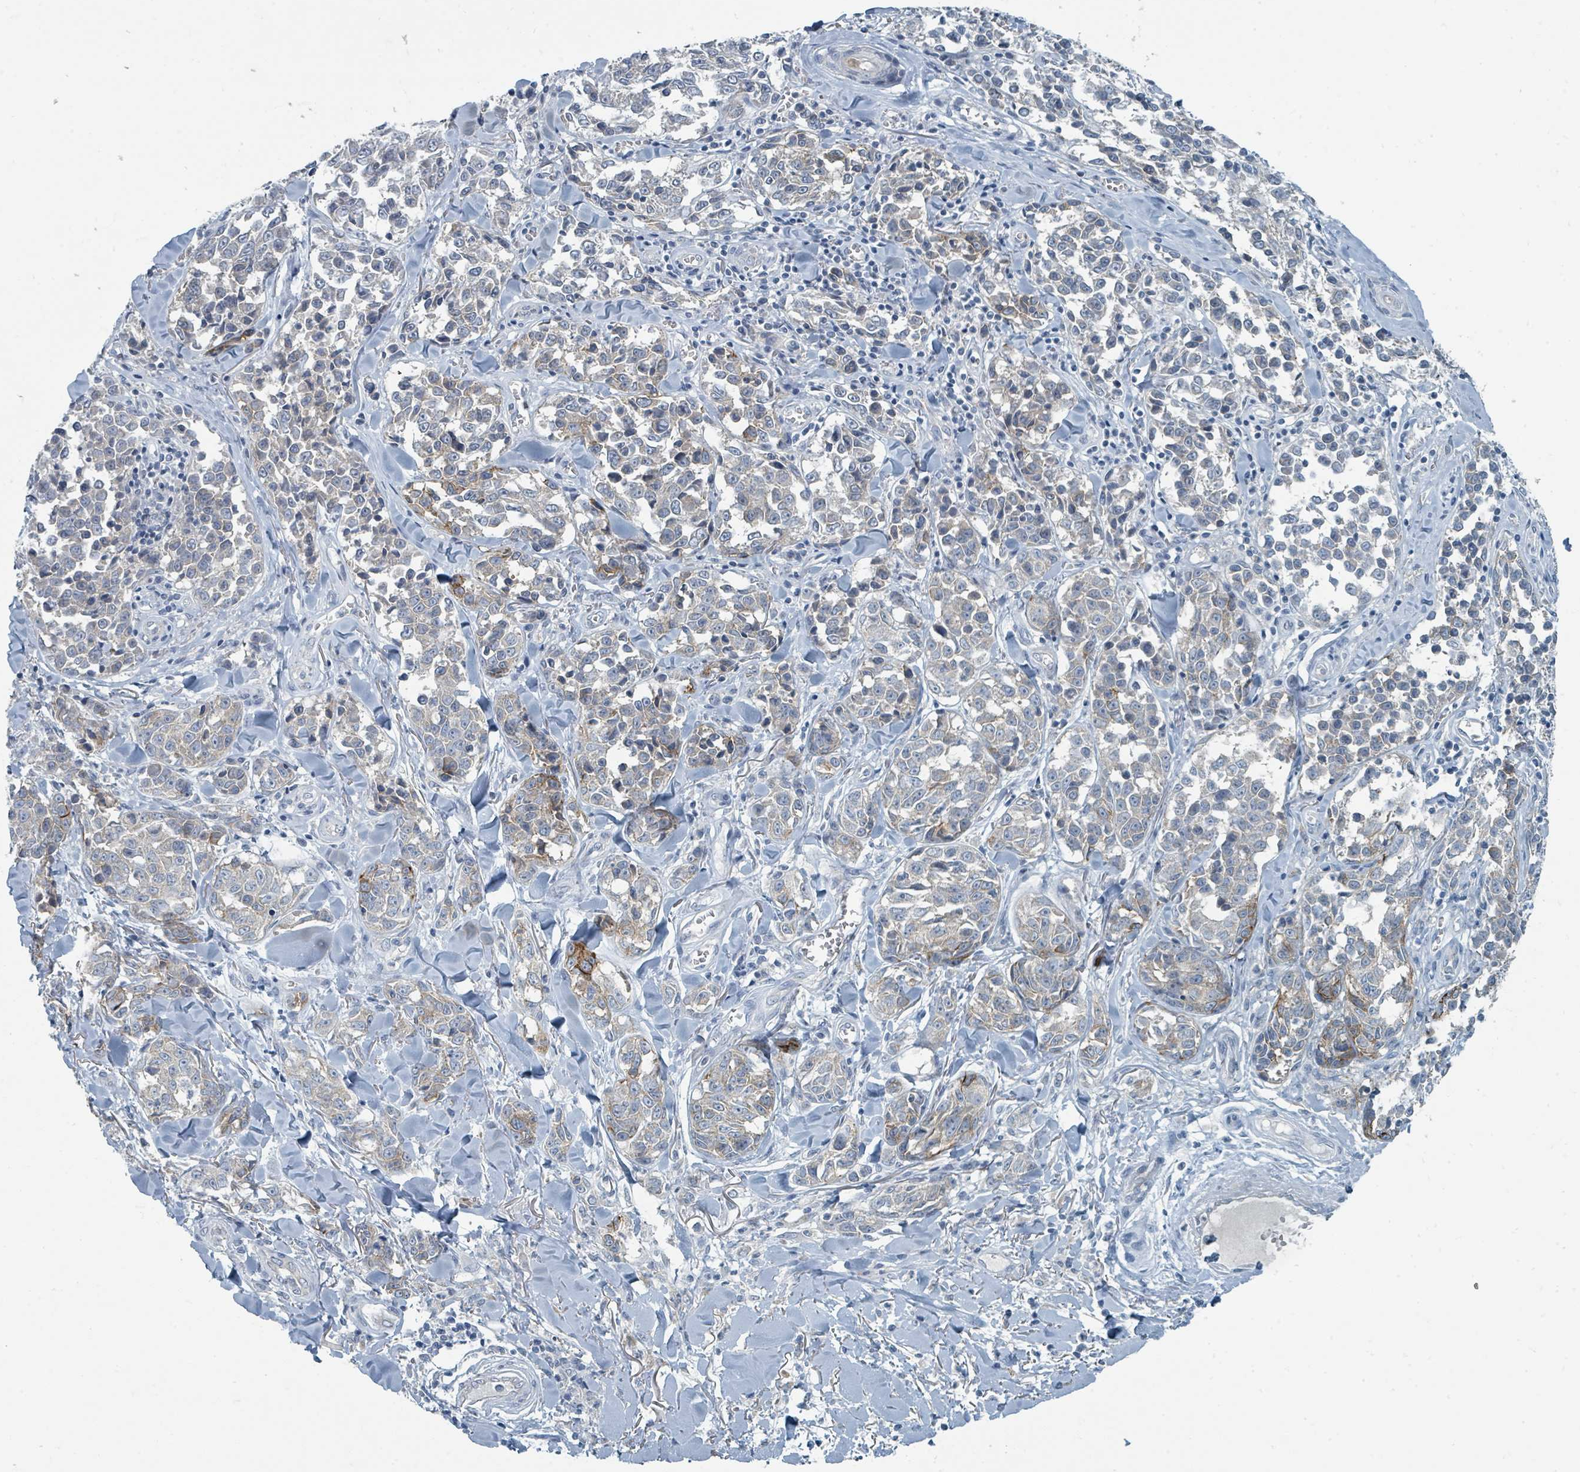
{"staining": {"intensity": "moderate", "quantity": "<25%", "location": "cytoplasmic/membranous"}, "tissue": "melanoma", "cell_type": "Tumor cells", "image_type": "cancer", "snomed": [{"axis": "morphology", "description": "Malignant melanoma, NOS"}, {"axis": "topography", "description": "Skin"}], "caption": "A low amount of moderate cytoplasmic/membranous positivity is appreciated in approximately <25% of tumor cells in melanoma tissue.", "gene": "RASA4", "patient": {"sex": "female", "age": 64}}